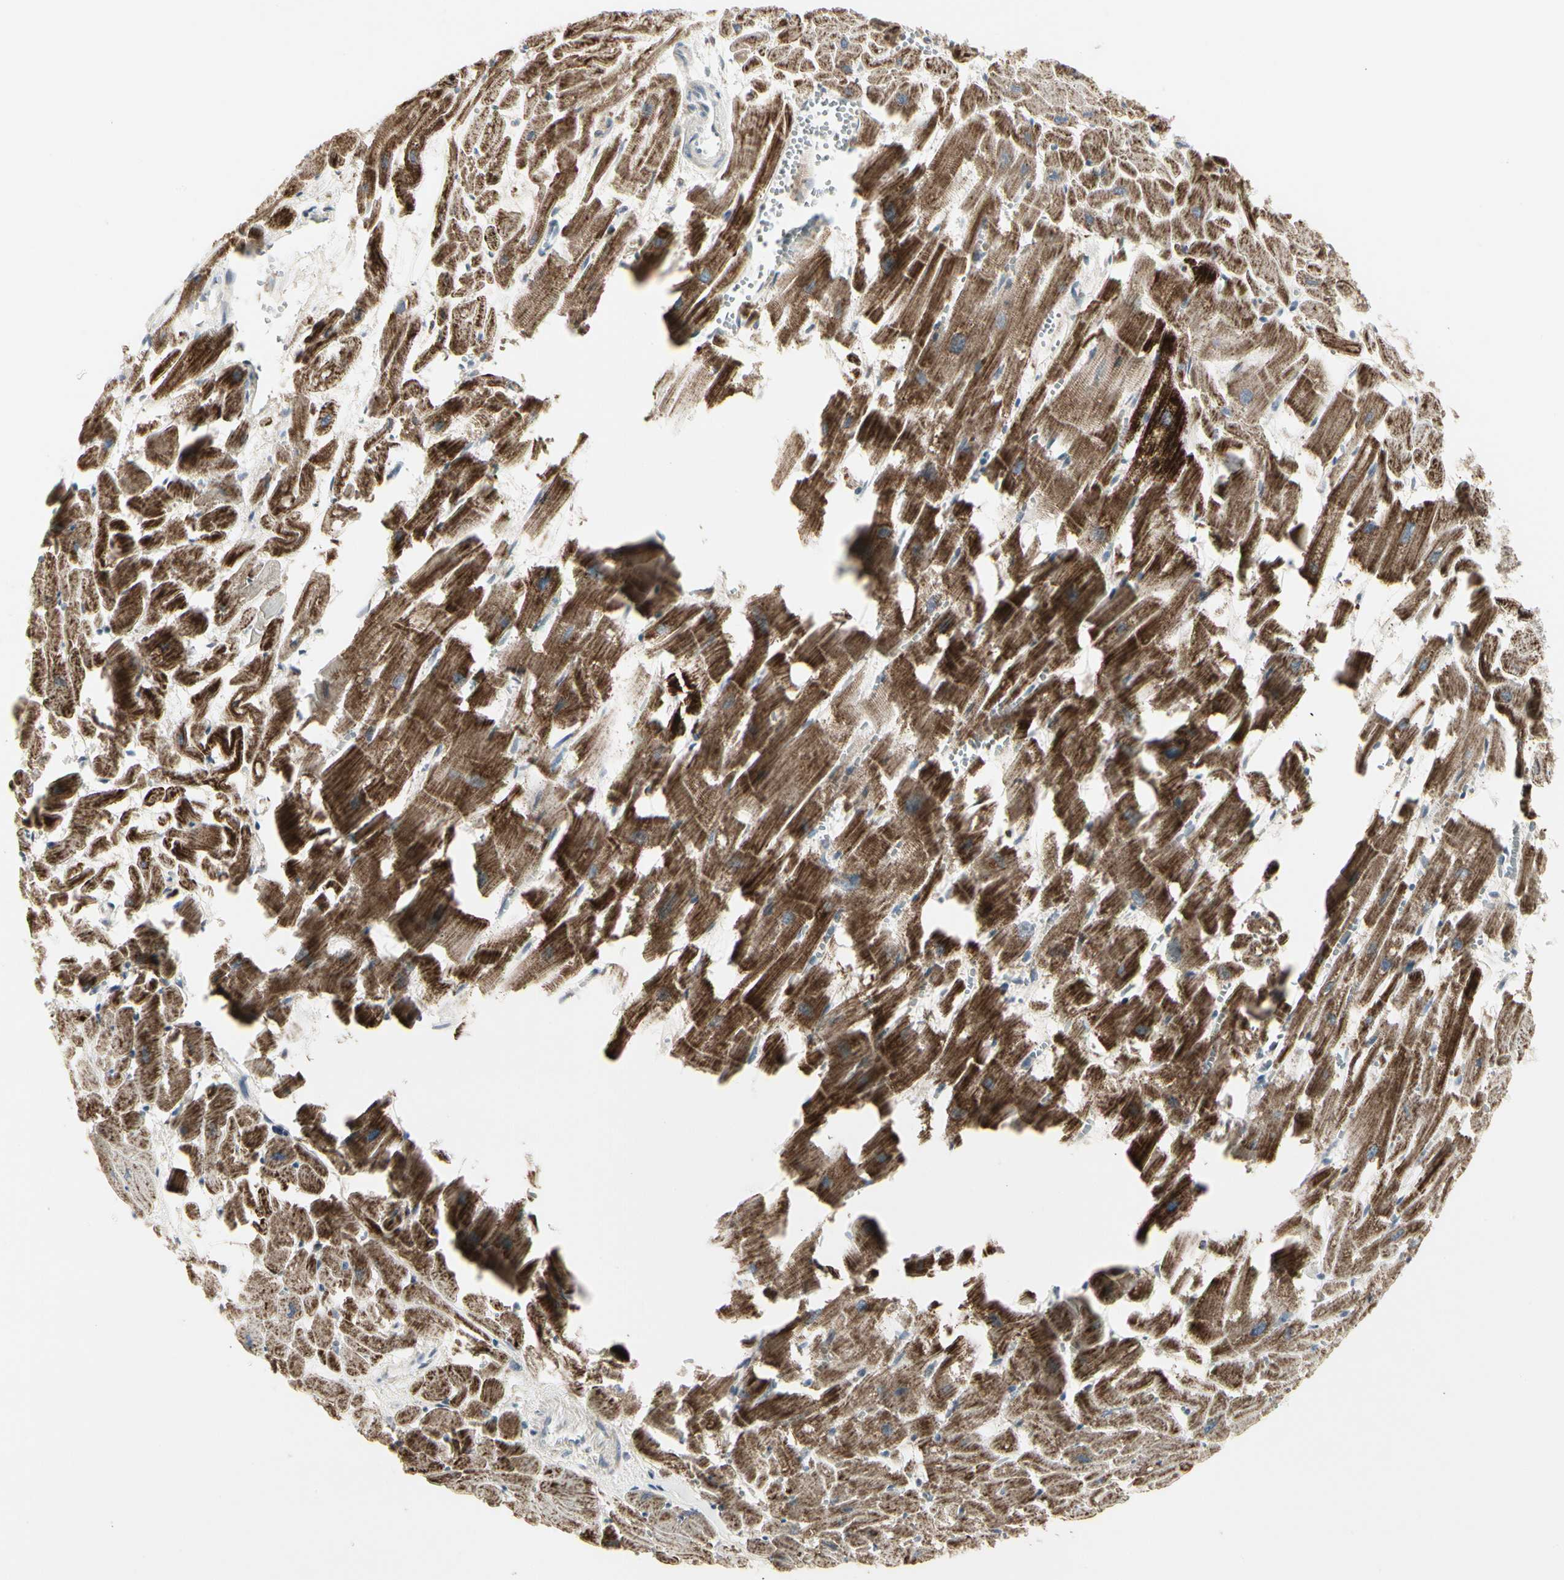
{"staining": {"intensity": "strong", "quantity": "25%-75%", "location": "cytoplasmic/membranous"}, "tissue": "heart muscle", "cell_type": "Cardiomyocytes", "image_type": "normal", "snomed": [{"axis": "morphology", "description": "Normal tissue, NOS"}, {"axis": "topography", "description": "Heart"}], "caption": "Protein analysis of unremarkable heart muscle shows strong cytoplasmic/membranous staining in about 25%-75% of cardiomyocytes.", "gene": "TMEM176A", "patient": {"sex": "female", "age": 19}}